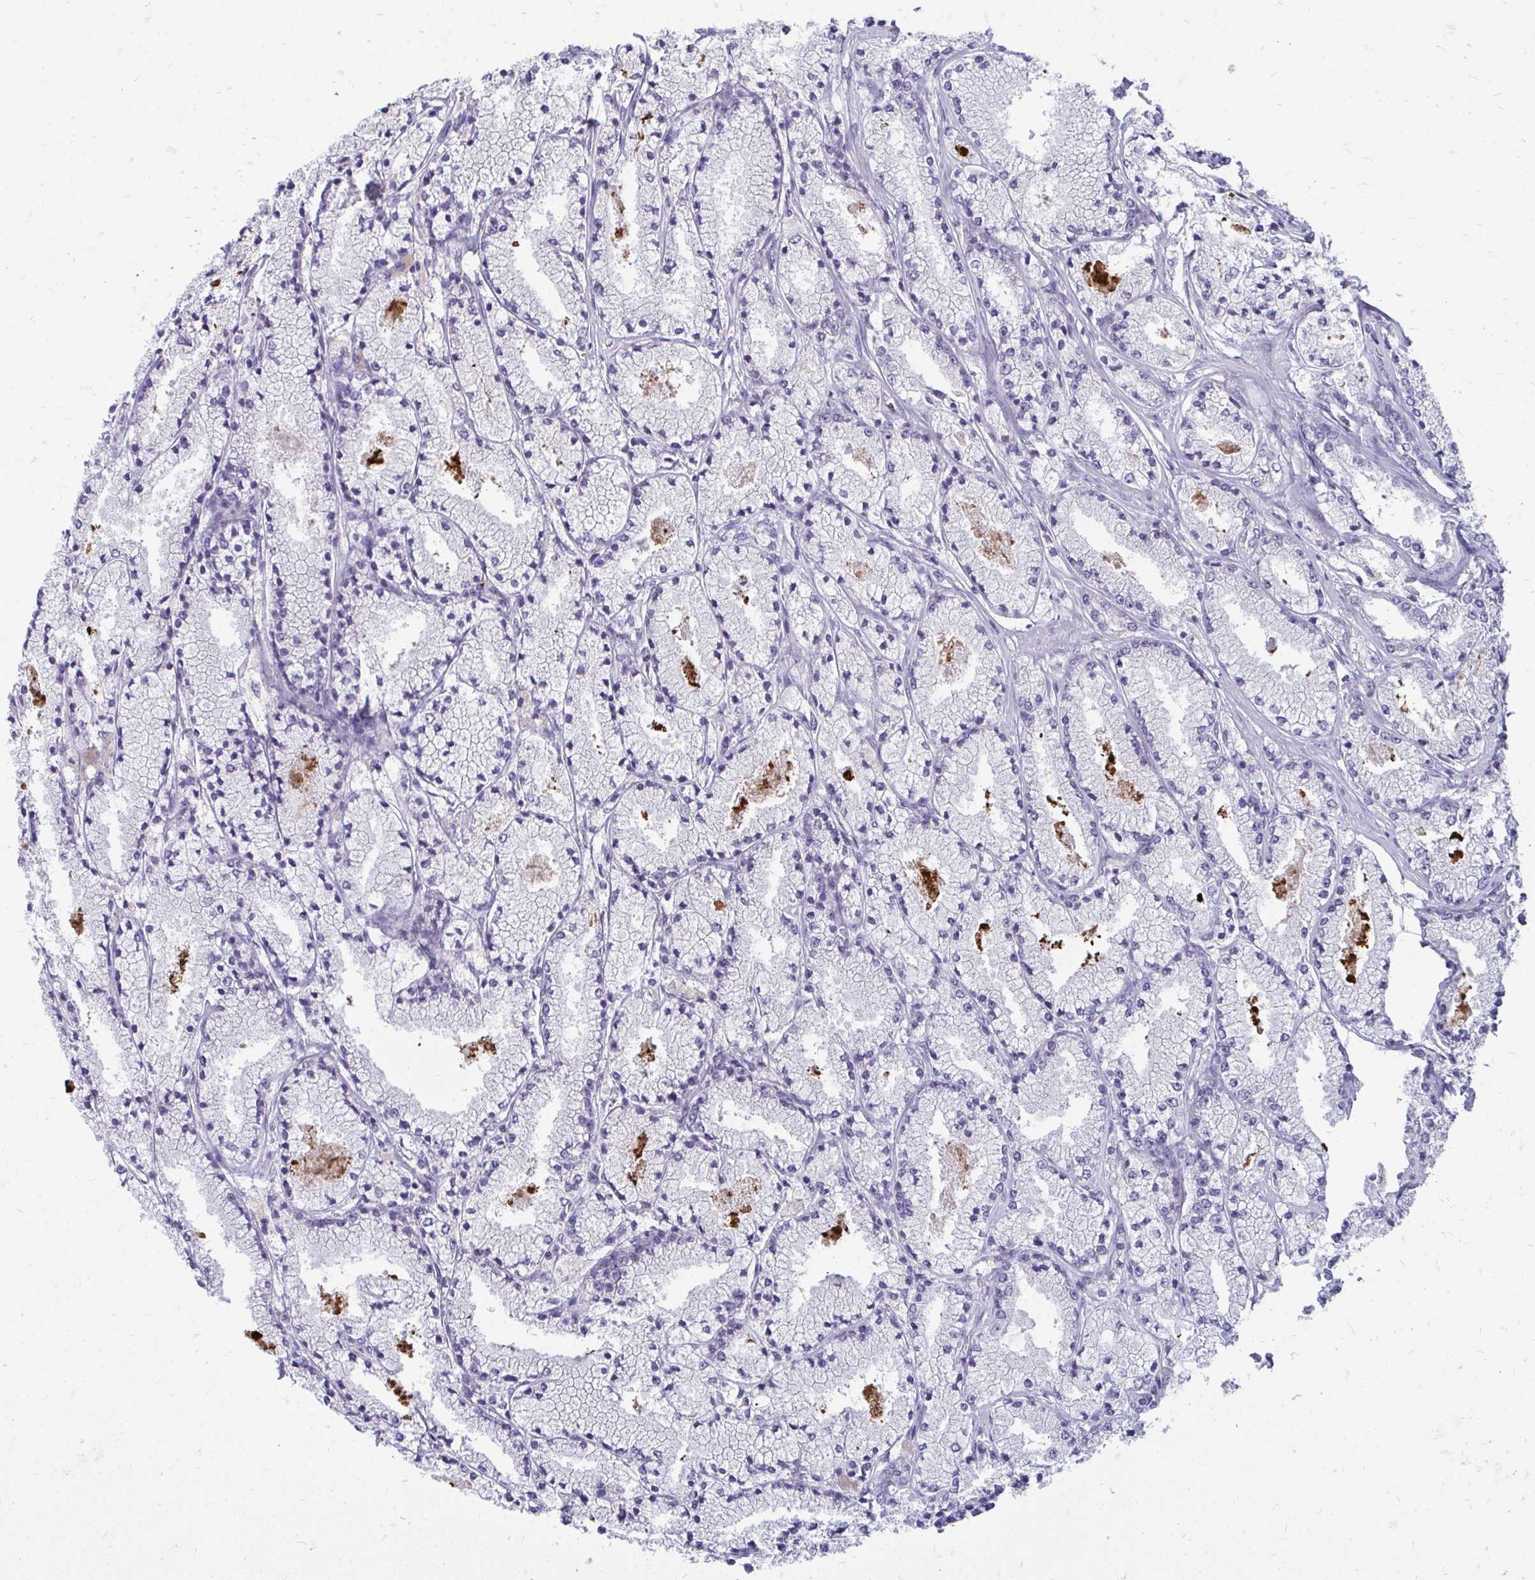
{"staining": {"intensity": "negative", "quantity": "none", "location": "none"}, "tissue": "prostate cancer", "cell_type": "Tumor cells", "image_type": "cancer", "snomed": [{"axis": "morphology", "description": "Adenocarcinoma, High grade"}, {"axis": "topography", "description": "Prostate"}], "caption": "A histopathology image of prostate adenocarcinoma (high-grade) stained for a protein displays no brown staining in tumor cells. The staining is performed using DAB (3,3'-diaminobenzidine) brown chromogen with nuclei counter-stained in using hematoxylin.", "gene": "ACSL5", "patient": {"sex": "male", "age": 63}}